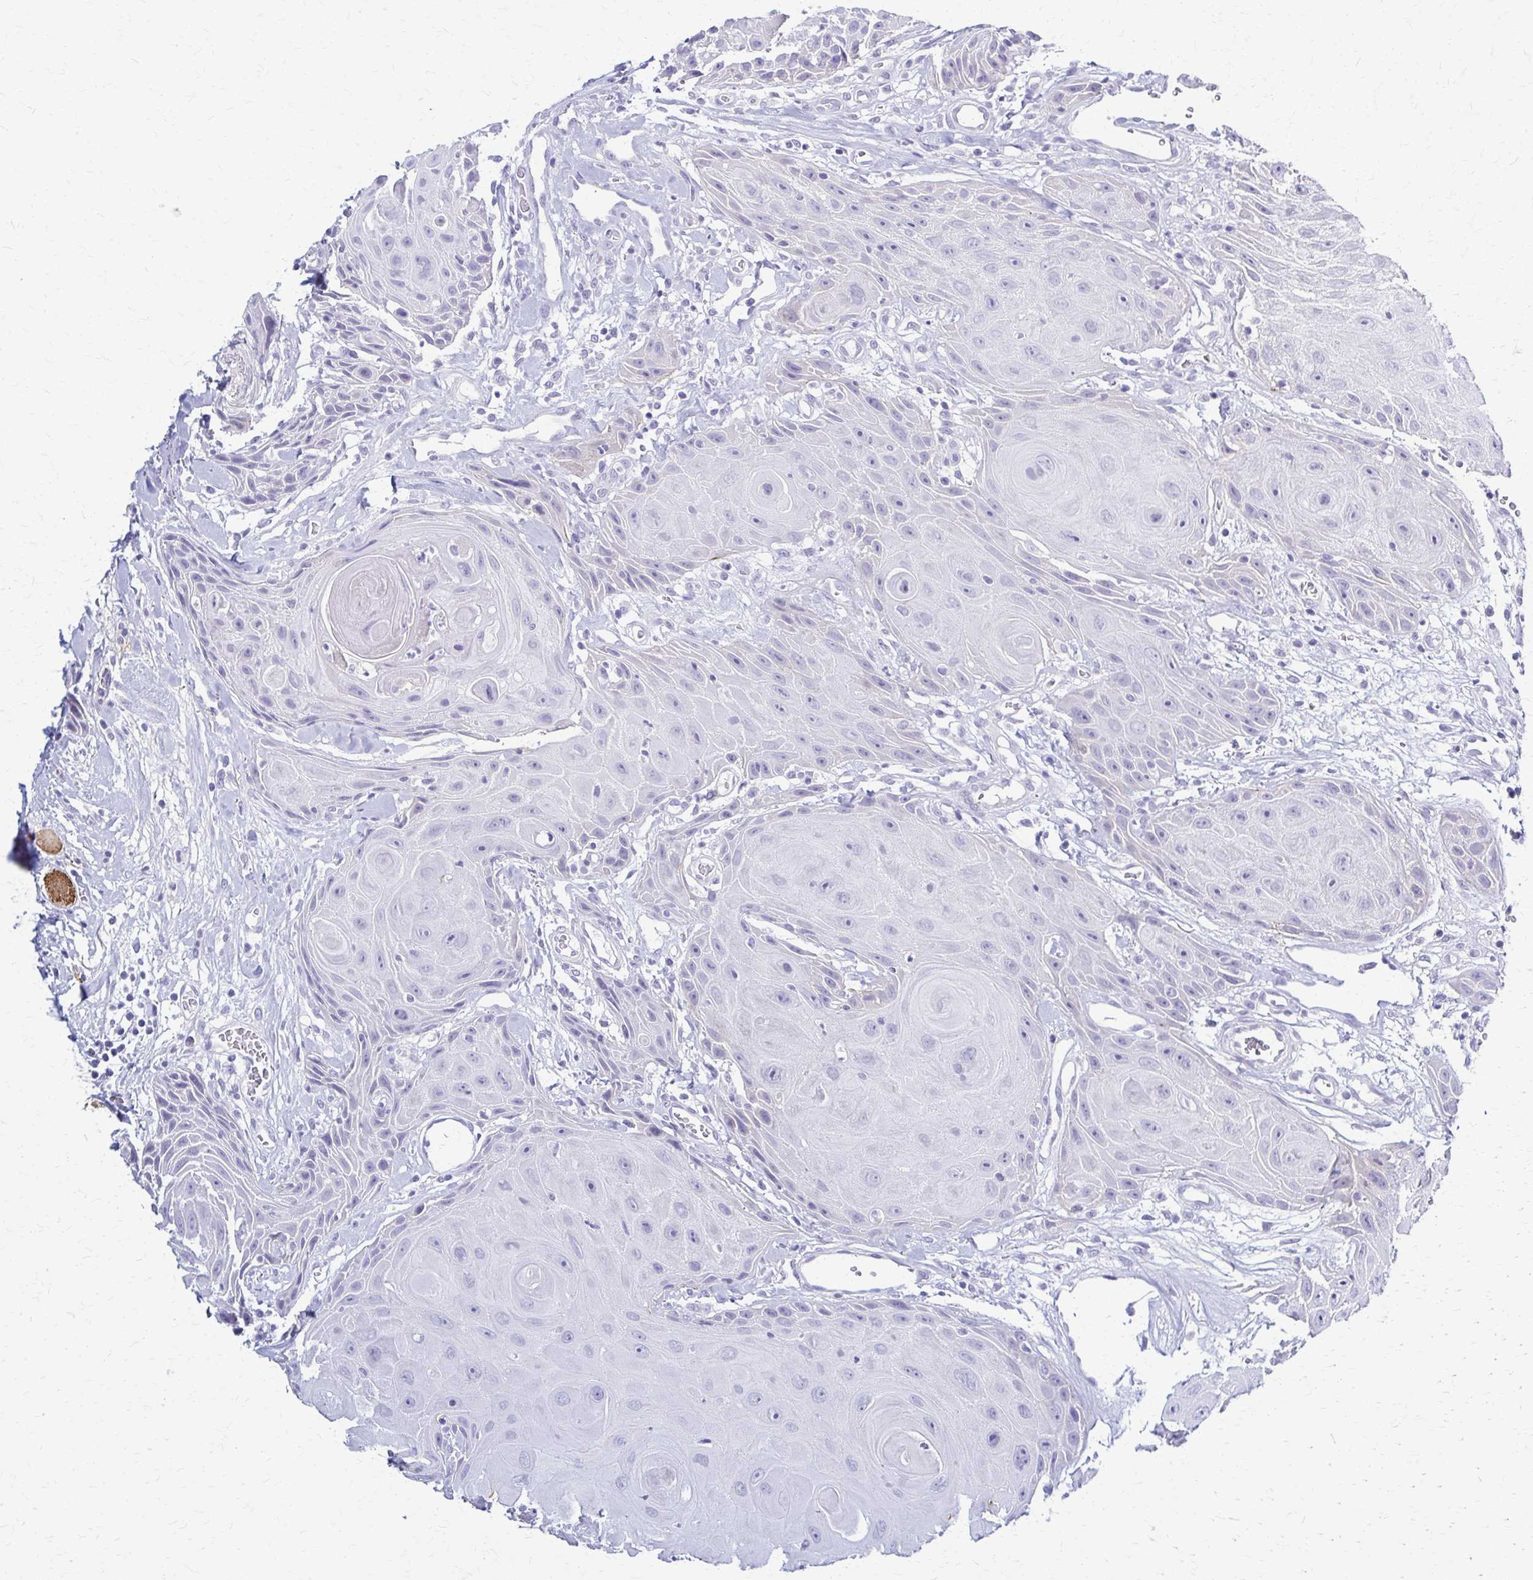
{"staining": {"intensity": "negative", "quantity": "none", "location": "none"}, "tissue": "head and neck cancer", "cell_type": "Tumor cells", "image_type": "cancer", "snomed": [{"axis": "morphology", "description": "Squamous cell carcinoma, NOS"}, {"axis": "topography", "description": "Oral tissue"}, {"axis": "topography", "description": "Head-Neck"}], "caption": "Head and neck cancer (squamous cell carcinoma) was stained to show a protein in brown. There is no significant positivity in tumor cells.", "gene": "RHOBTB2", "patient": {"sex": "male", "age": 49}}